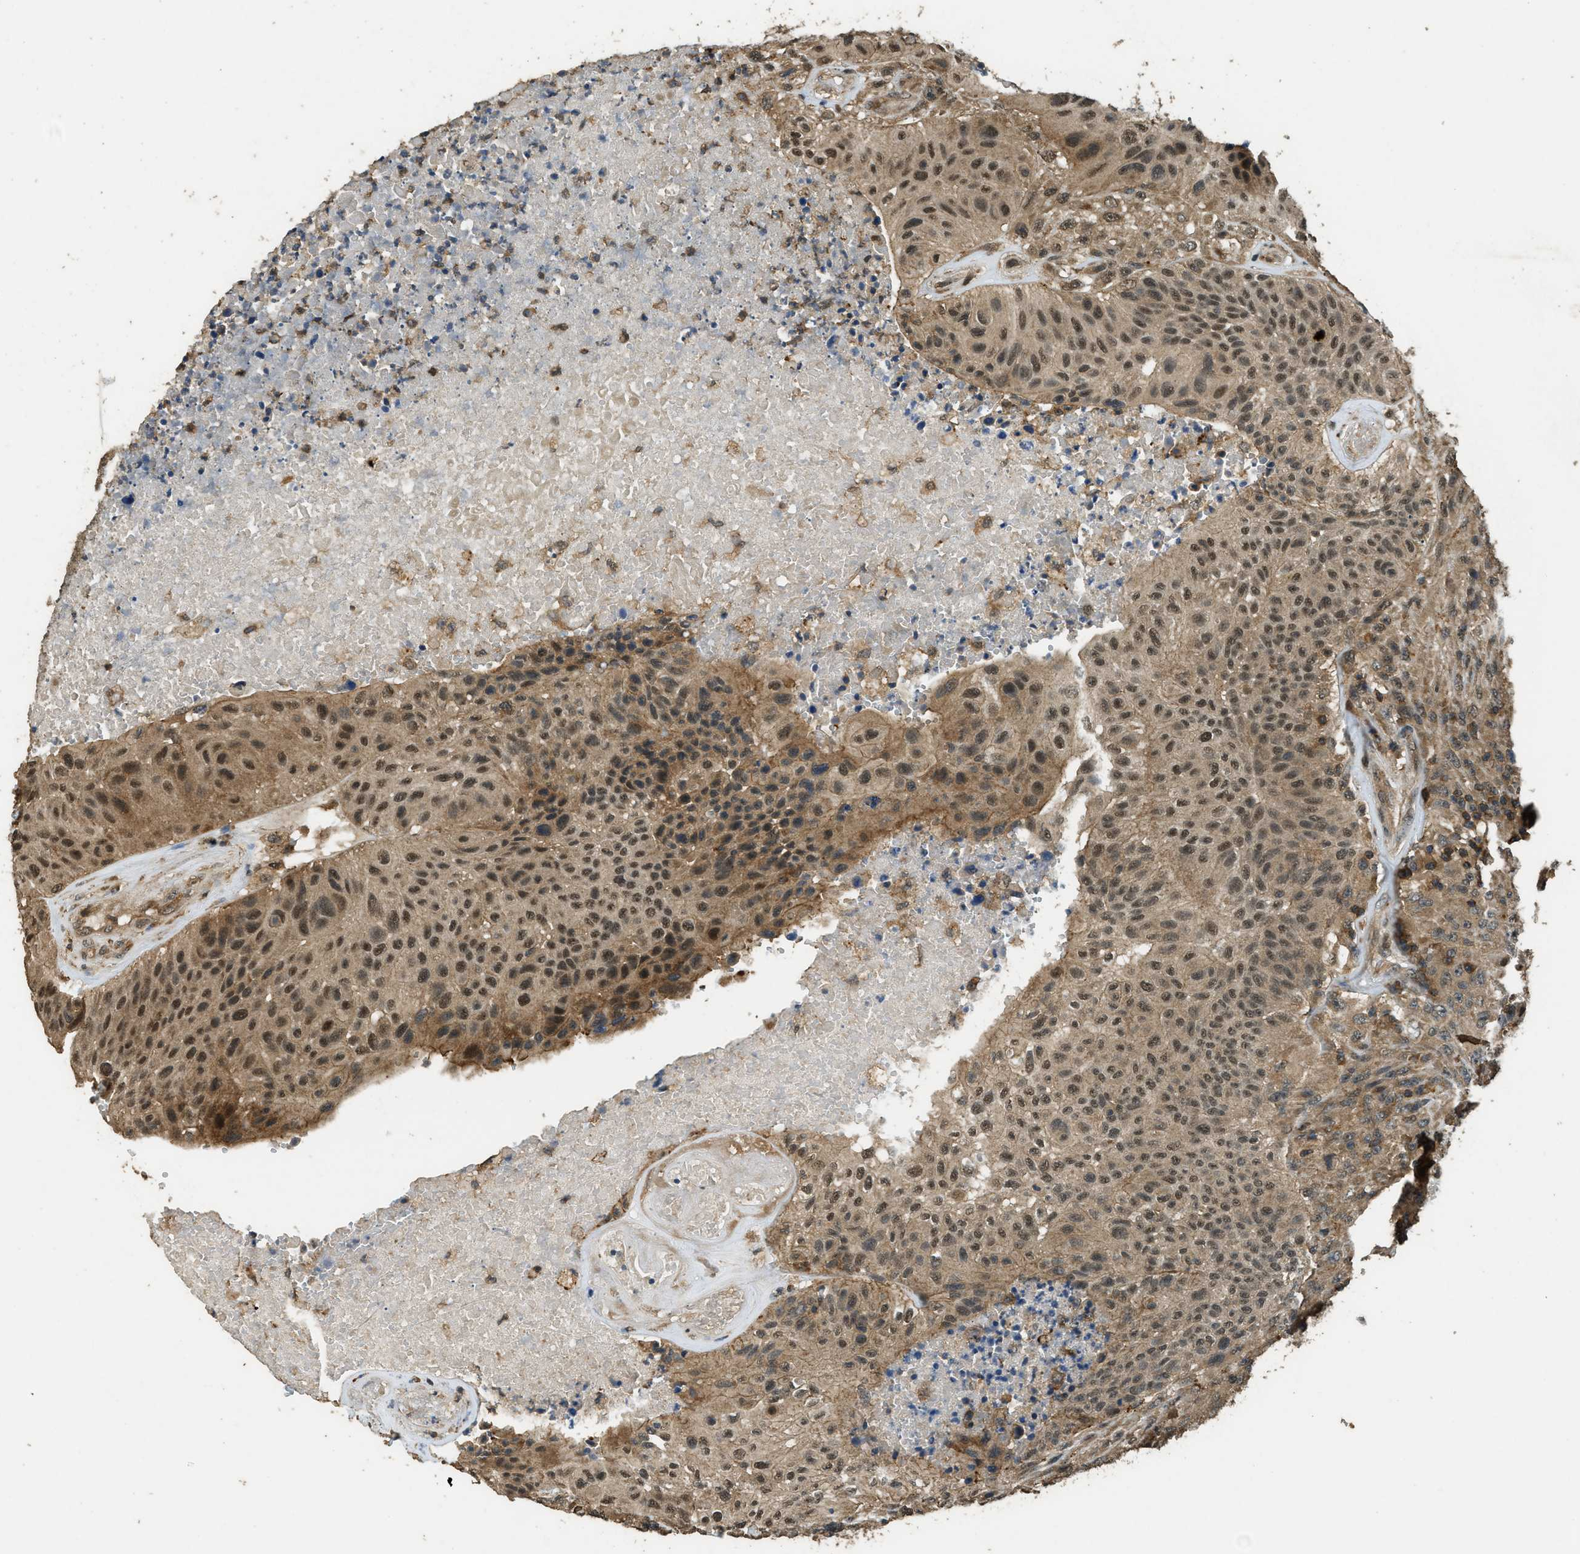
{"staining": {"intensity": "moderate", "quantity": ">75%", "location": "cytoplasmic/membranous,nuclear"}, "tissue": "urothelial cancer", "cell_type": "Tumor cells", "image_type": "cancer", "snomed": [{"axis": "morphology", "description": "Urothelial carcinoma, High grade"}, {"axis": "topography", "description": "Urinary bladder"}], "caption": "A photomicrograph showing moderate cytoplasmic/membranous and nuclear staining in approximately >75% of tumor cells in urothelial carcinoma (high-grade), as visualized by brown immunohistochemical staining.", "gene": "PPP6R3", "patient": {"sex": "male", "age": 66}}